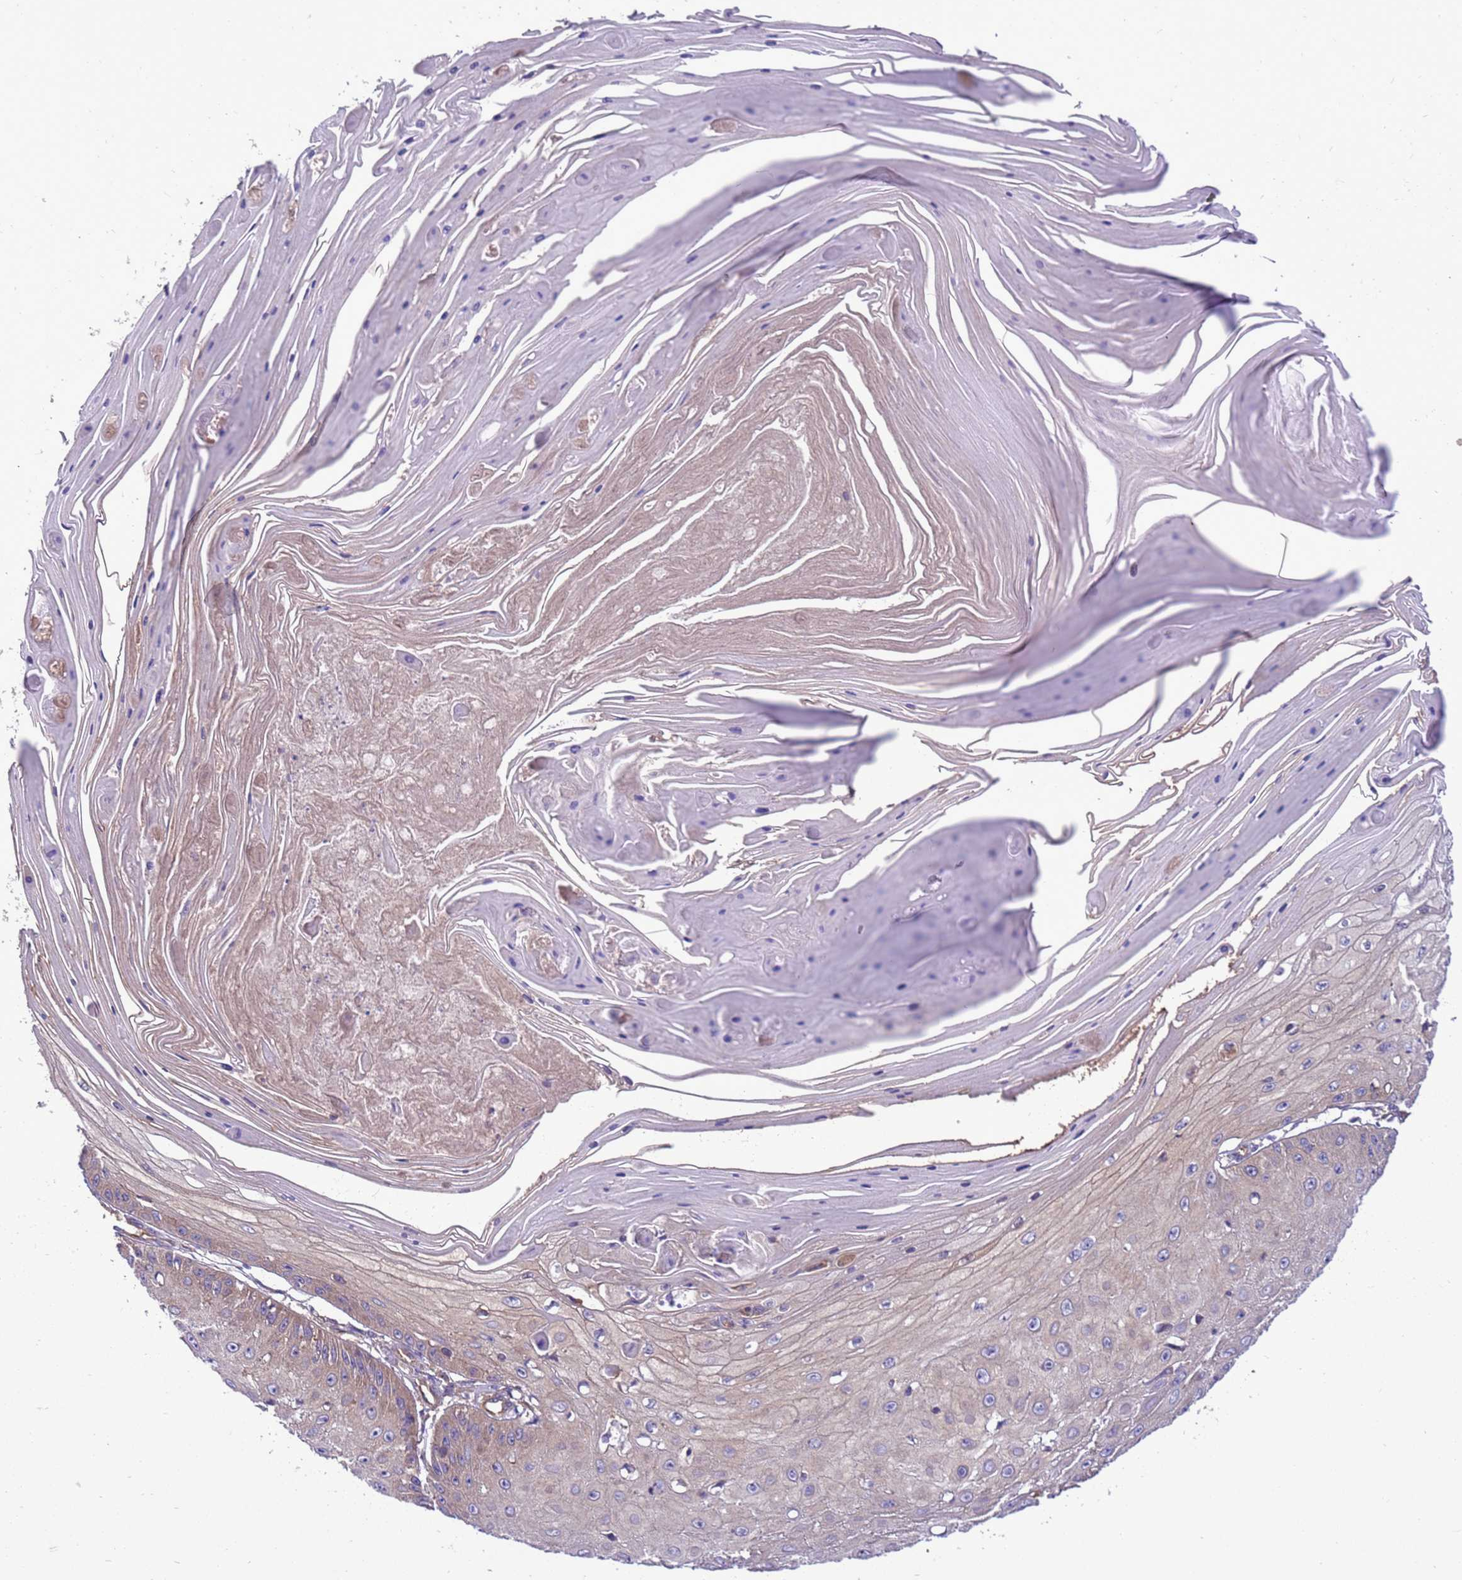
{"staining": {"intensity": "weak", "quantity": "<25%", "location": "cytoplasmic/membranous"}, "tissue": "skin cancer", "cell_type": "Tumor cells", "image_type": "cancer", "snomed": [{"axis": "morphology", "description": "Squamous cell carcinoma, NOS"}, {"axis": "topography", "description": "Skin"}], "caption": "IHC of skin cancer displays no staining in tumor cells.", "gene": "RABEP2", "patient": {"sex": "male", "age": 70}}